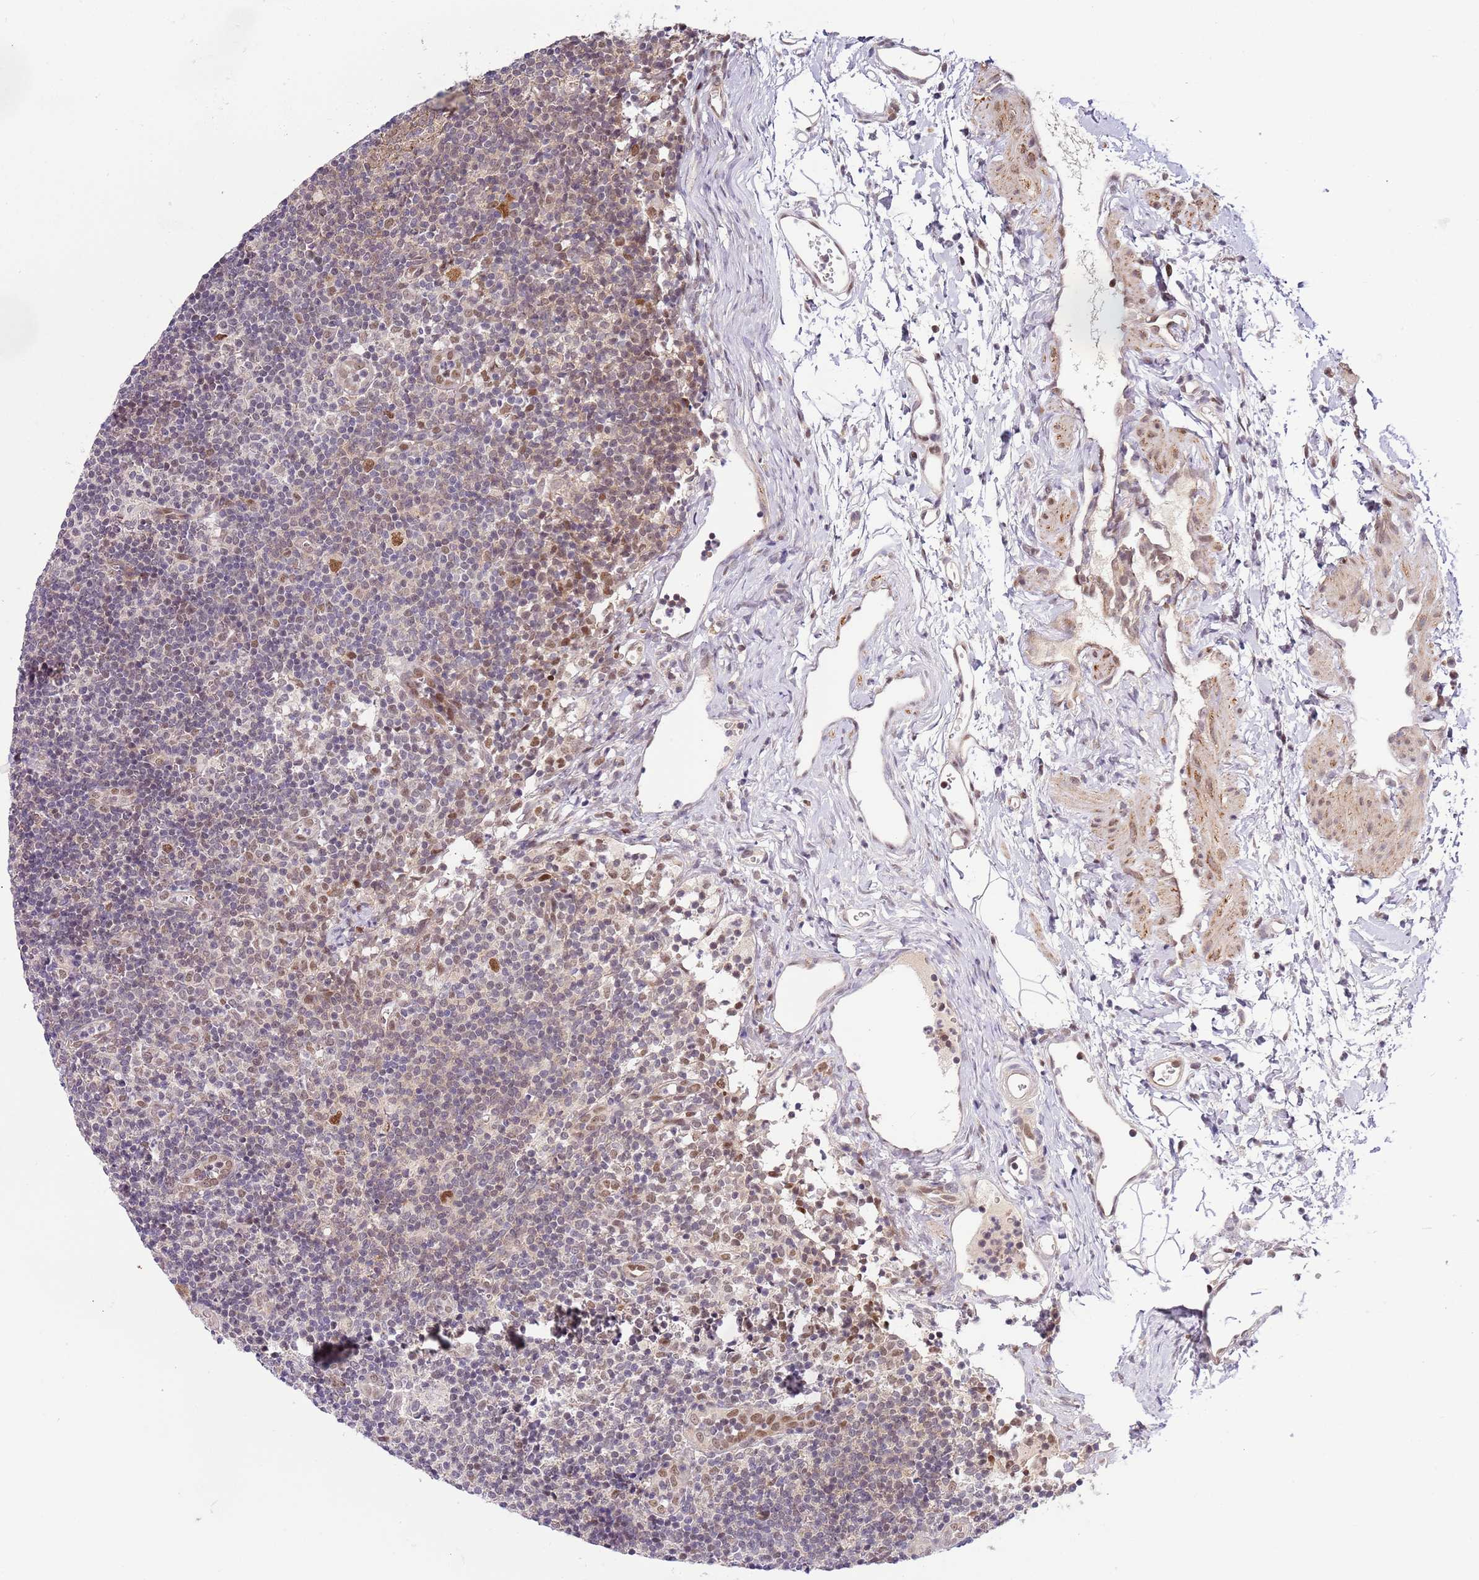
{"staining": {"intensity": "moderate", "quantity": "25%-75%", "location": "nuclear"}, "tissue": "lymph node", "cell_type": "Non-germinal center cells", "image_type": "normal", "snomed": [{"axis": "morphology", "description": "Normal tissue, NOS"}, {"axis": "topography", "description": "Lymph node"}], "caption": "DAB immunohistochemical staining of unremarkable human lymph node displays moderate nuclear protein staining in about 25%-75% of non-germinal center cells.", "gene": "CHD1", "patient": {"sex": "female", "age": 37}}